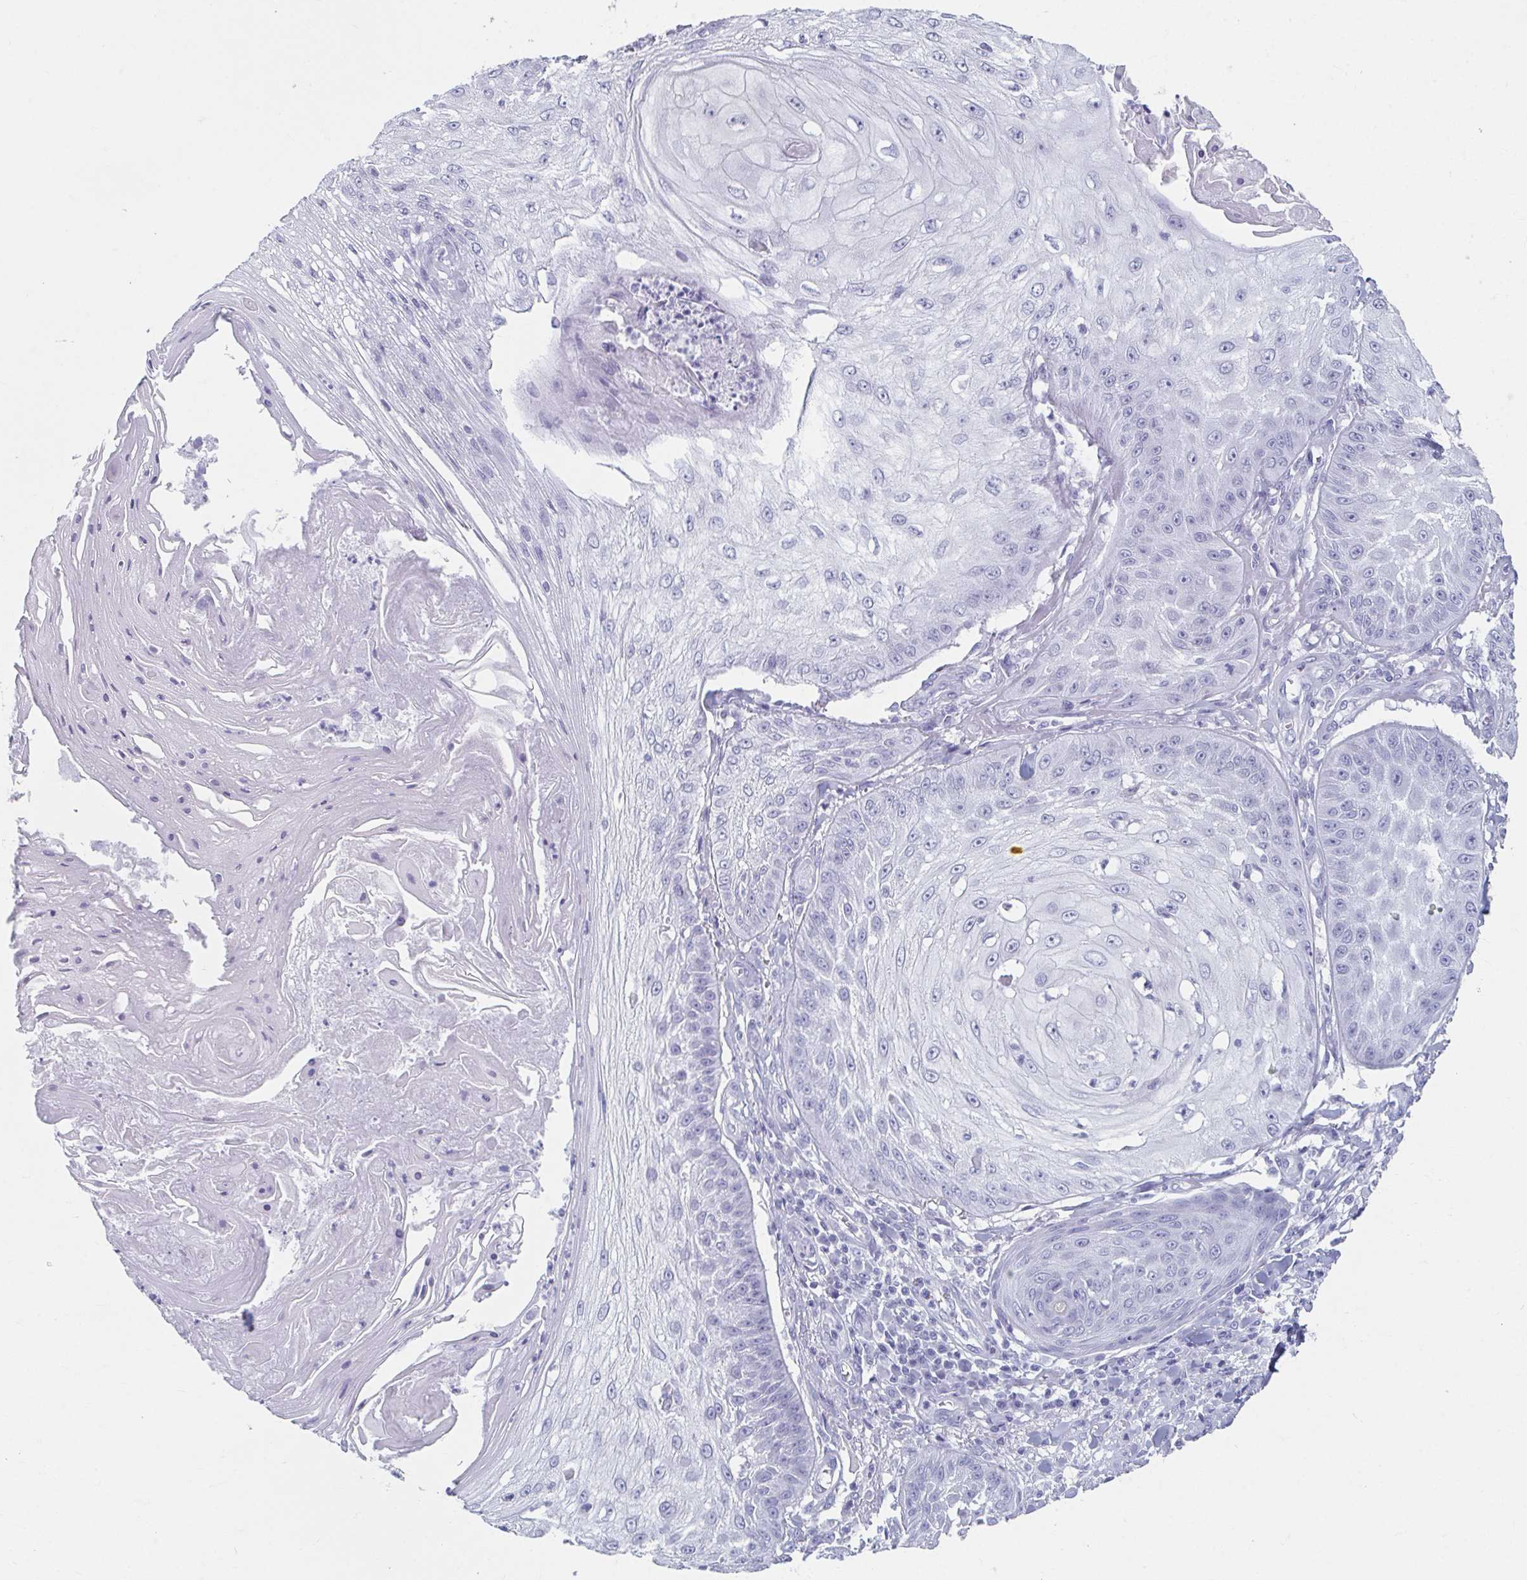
{"staining": {"intensity": "negative", "quantity": "none", "location": "none"}, "tissue": "skin cancer", "cell_type": "Tumor cells", "image_type": "cancer", "snomed": [{"axis": "morphology", "description": "Squamous cell carcinoma, NOS"}, {"axis": "topography", "description": "Skin"}], "caption": "High magnification brightfield microscopy of squamous cell carcinoma (skin) stained with DAB (3,3'-diaminobenzidine) (brown) and counterstained with hematoxylin (blue): tumor cells show no significant positivity.", "gene": "GHRL", "patient": {"sex": "male", "age": 70}}